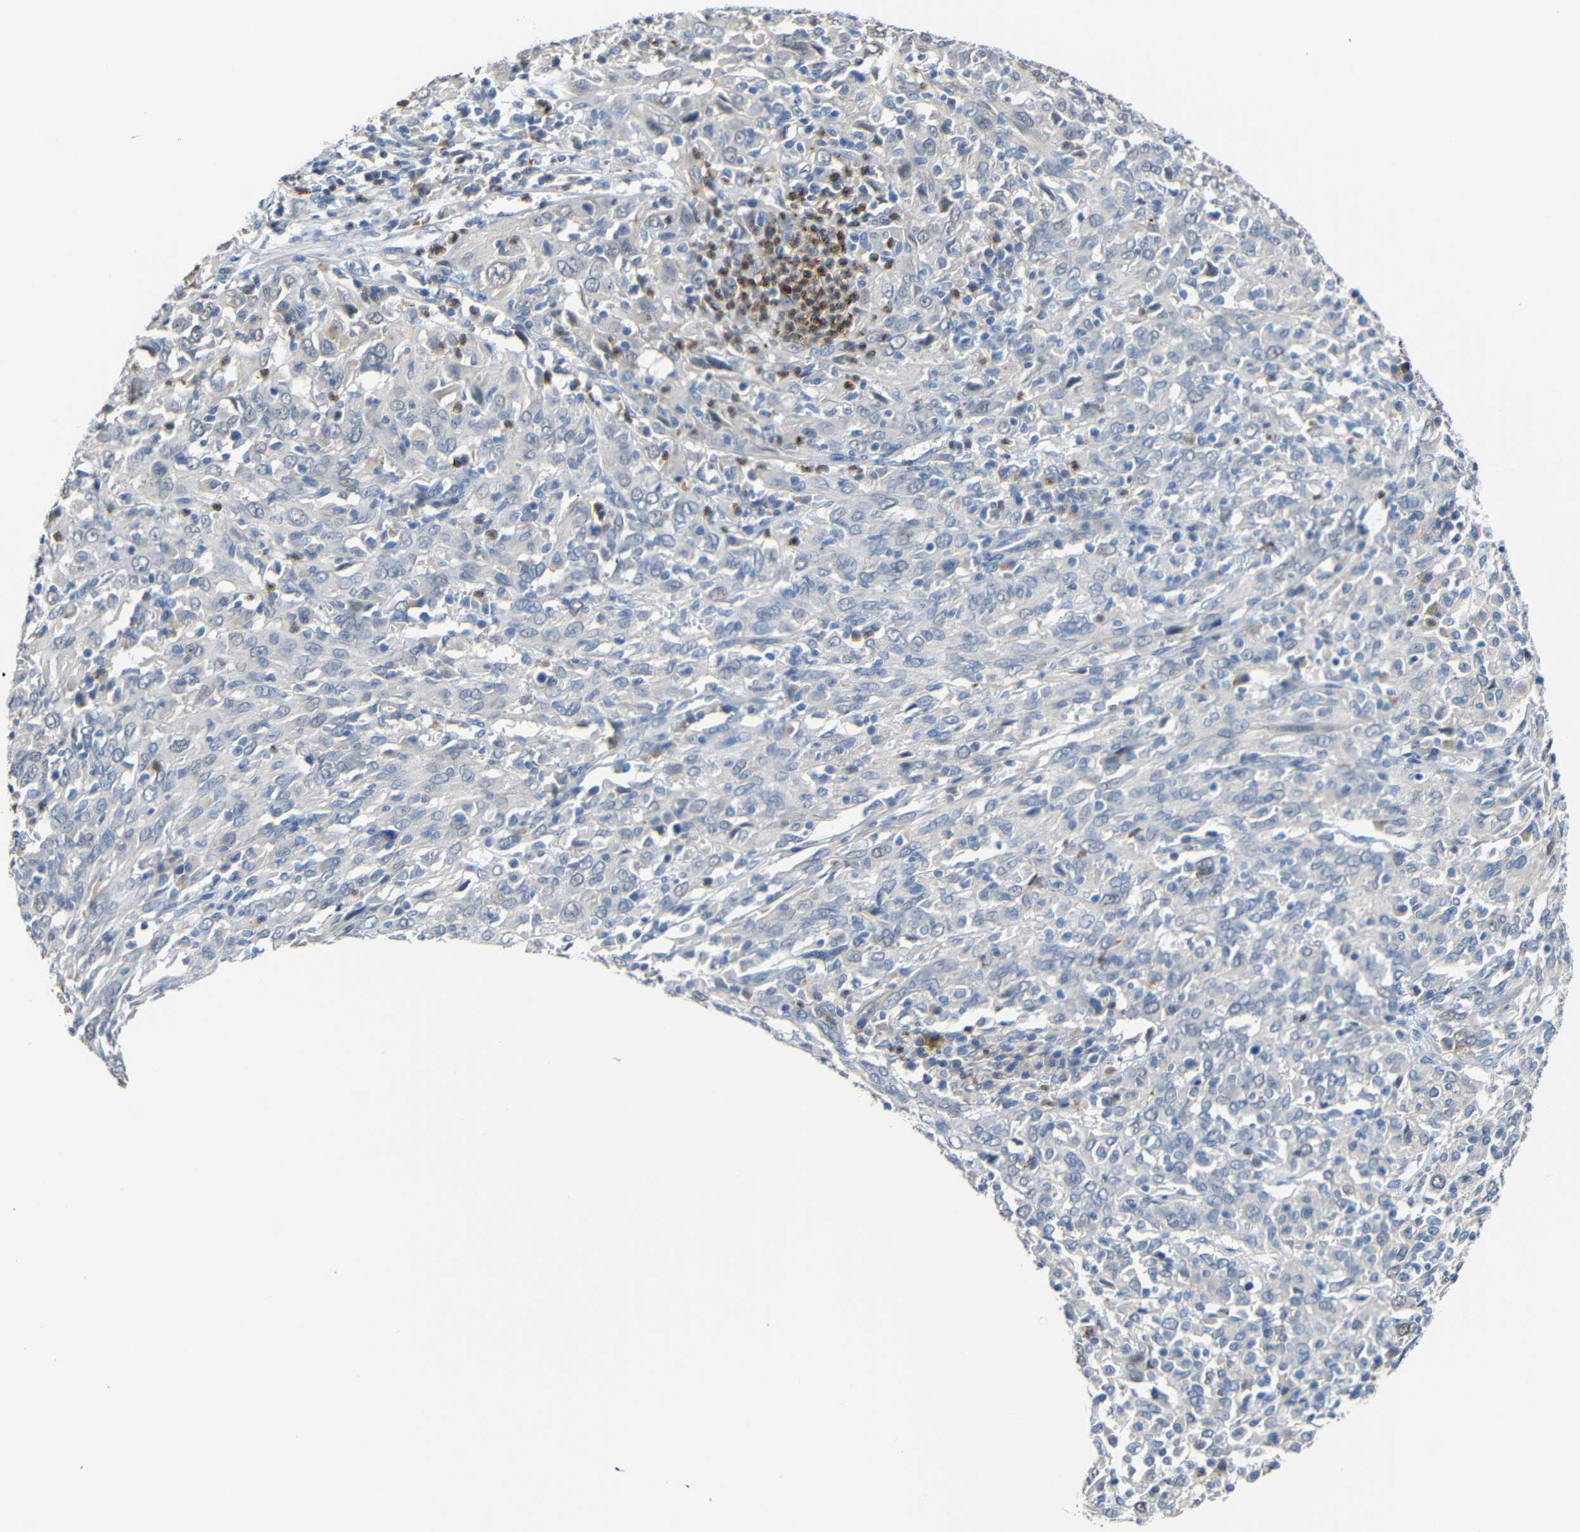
{"staining": {"intensity": "negative", "quantity": "none", "location": "none"}, "tissue": "cervical cancer", "cell_type": "Tumor cells", "image_type": "cancer", "snomed": [{"axis": "morphology", "description": "Squamous cell carcinoma, NOS"}, {"axis": "topography", "description": "Cervix"}], "caption": "A high-resolution image shows immunohistochemistry staining of squamous cell carcinoma (cervical), which demonstrates no significant staining in tumor cells.", "gene": "STBD1", "patient": {"sex": "female", "age": 46}}